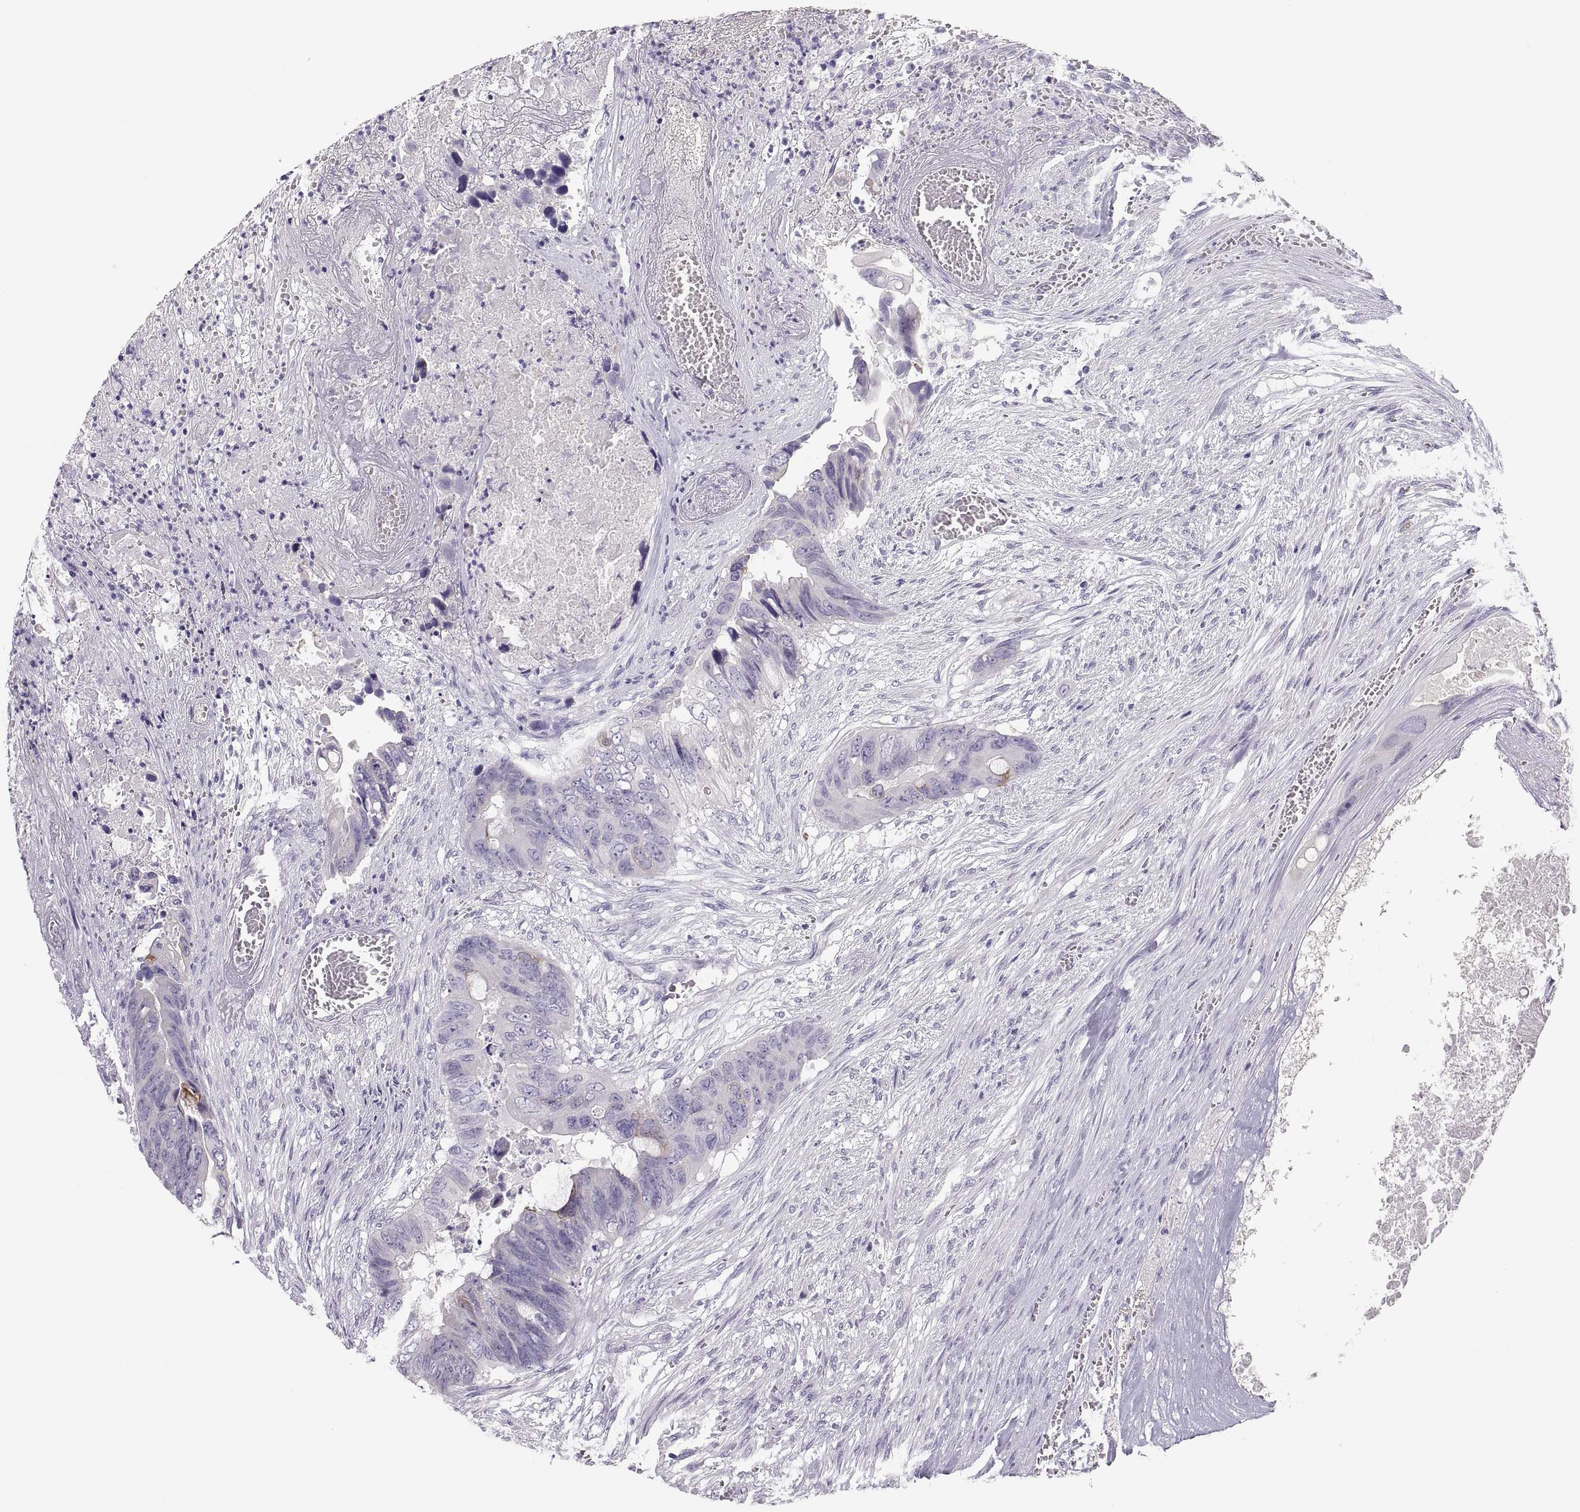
{"staining": {"intensity": "negative", "quantity": "none", "location": "none"}, "tissue": "colorectal cancer", "cell_type": "Tumor cells", "image_type": "cancer", "snomed": [{"axis": "morphology", "description": "Adenocarcinoma, NOS"}, {"axis": "topography", "description": "Rectum"}], "caption": "Tumor cells show no significant protein staining in colorectal cancer (adenocarcinoma). (DAB immunohistochemistry with hematoxylin counter stain).", "gene": "MAGEB2", "patient": {"sex": "male", "age": 63}}